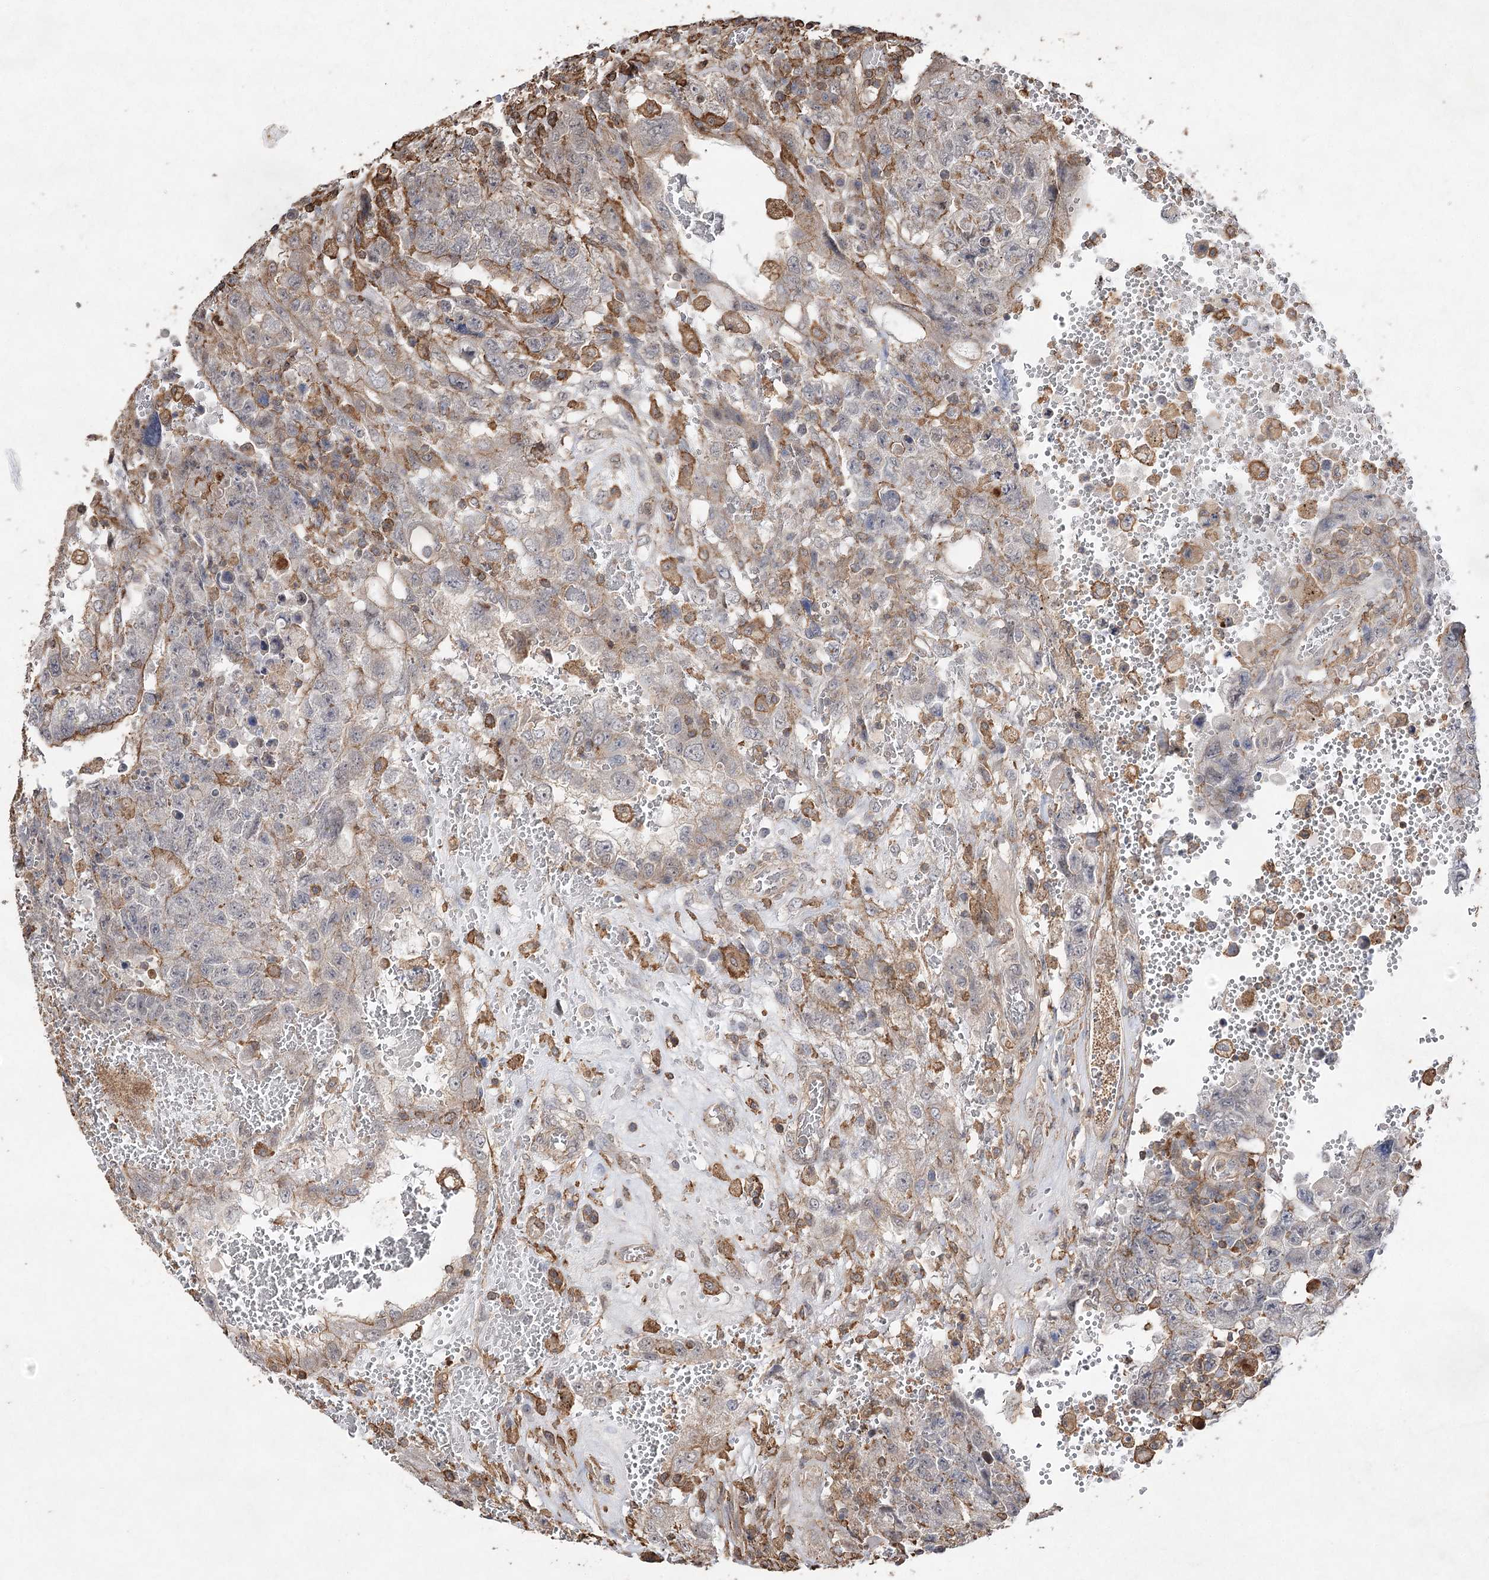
{"staining": {"intensity": "moderate", "quantity": "<25%", "location": "cytoplasmic/membranous"}, "tissue": "testis cancer", "cell_type": "Tumor cells", "image_type": "cancer", "snomed": [{"axis": "morphology", "description": "Carcinoma, Embryonal, NOS"}, {"axis": "topography", "description": "Testis"}], "caption": "IHC of human testis cancer (embryonal carcinoma) demonstrates low levels of moderate cytoplasmic/membranous positivity in approximately <25% of tumor cells.", "gene": "OBSL1", "patient": {"sex": "male", "age": 26}}